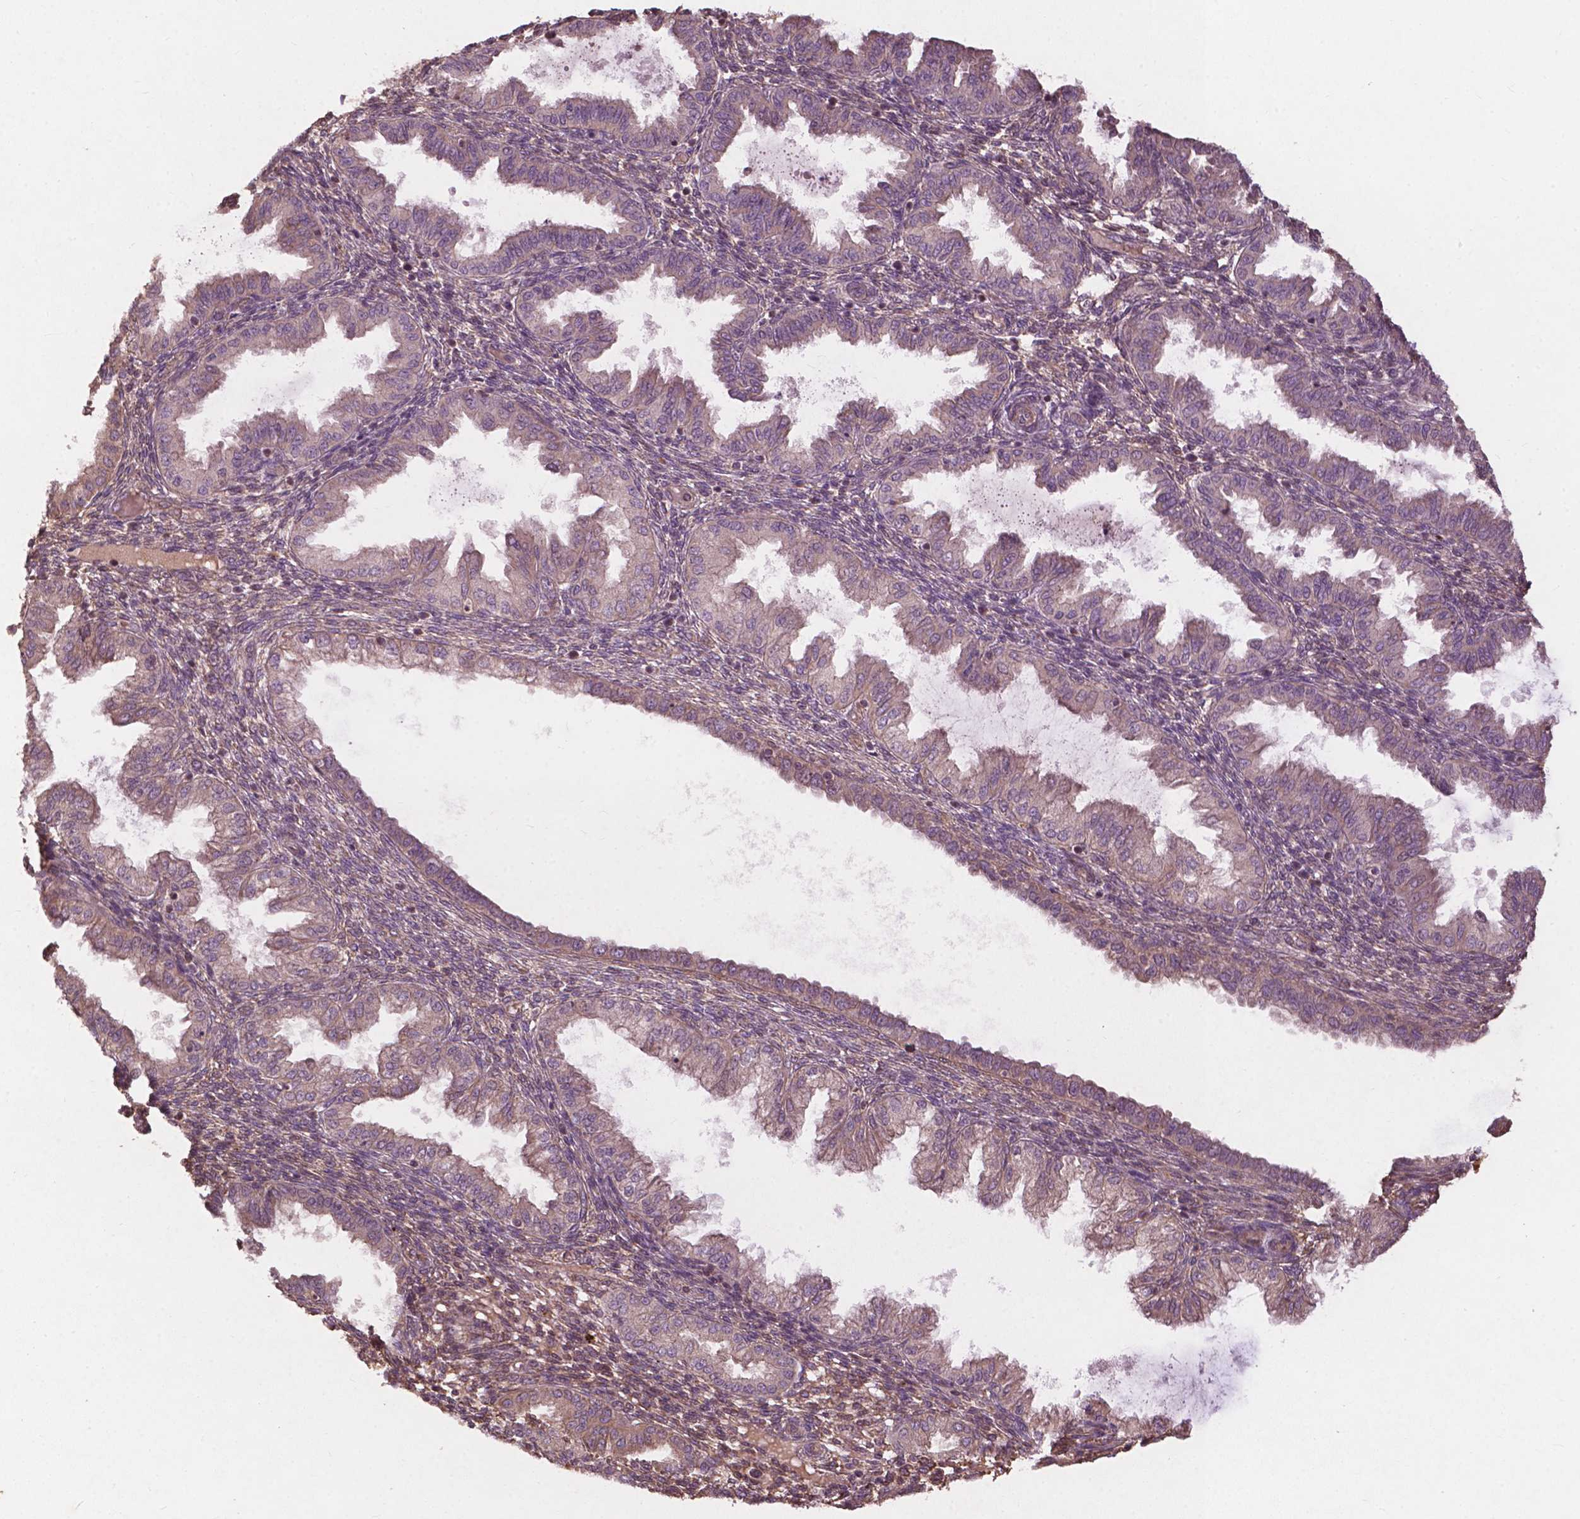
{"staining": {"intensity": "moderate", "quantity": "<25%", "location": "cytoplasmic/membranous"}, "tissue": "endometrium", "cell_type": "Cells in endometrial stroma", "image_type": "normal", "snomed": [{"axis": "morphology", "description": "Normal tissue, NOS"}, {"axis": "topography", "description": "Endometrium"}], "caption": "IHC photomicrograph of normal human endometrium stained for a protein (brown), which demonstrates low levels of moderate cytoplasmic/membranous positivity in approximately <25% of cells in endometrial stroma.", "gene": "CDC42BPA", "patient": {"sex": "female", "age": 33}}